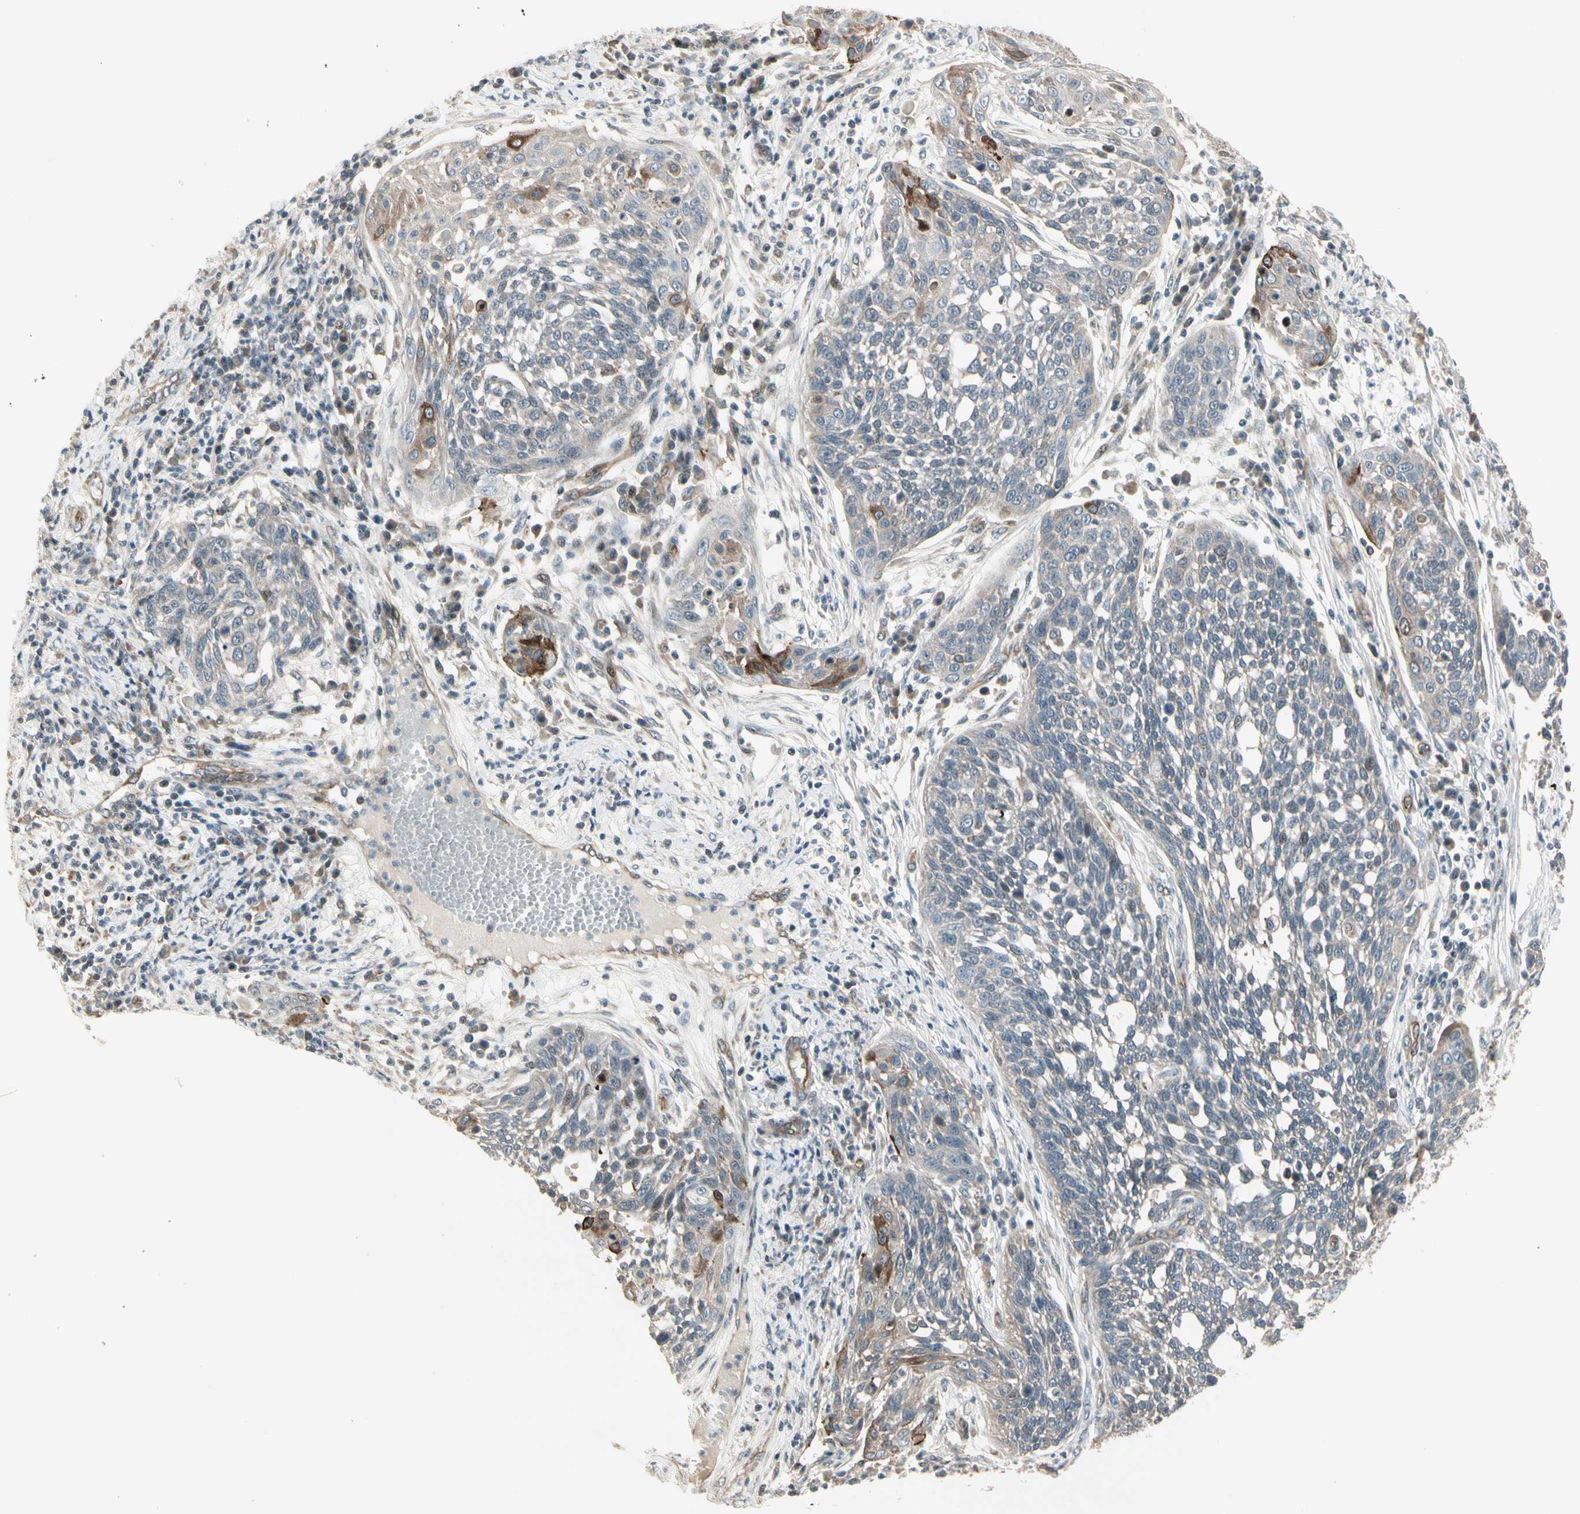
{"staining": {"intensity": "weak", "quantity": "25%-75%", "location": "cytoplasmic/membranous"}, "tissue": "cervical cancer", "cell_type": "Tumor cells", "image_type": "cancer", "snomed": [{"axis": "morphology", "description": "Squamous cell carcinoma, NOS"}, {"axis": "topography", "description": "Cervix"}], "caption": "There is low levels of weak cytoplasmic/membranous staining in tumor cells of cervical cancer, as demonstrated by immunohistochemical staining (brown color).", "gene": "SVBP", "patient": {"sex": "female", "age": 34}}